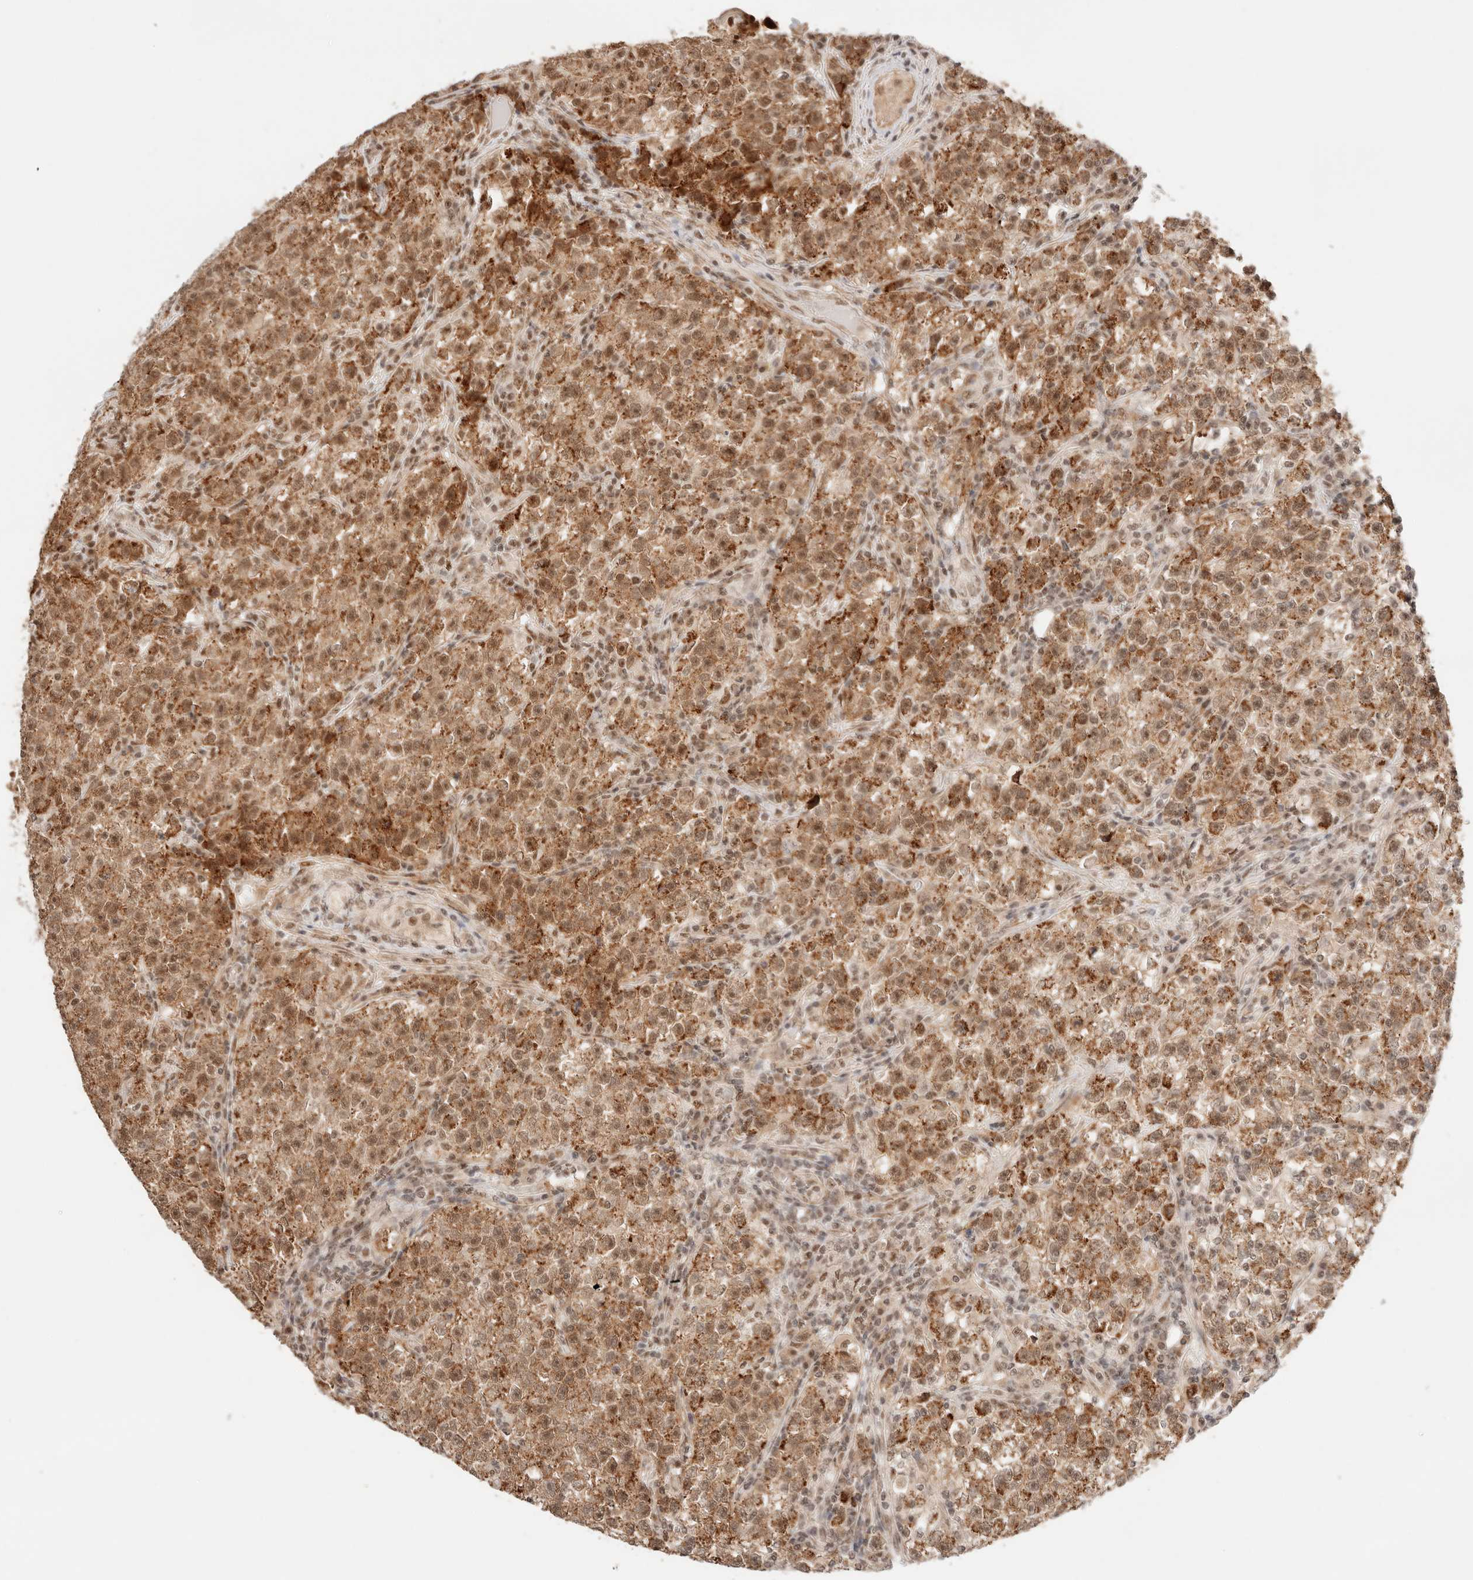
{"staining": {"intensity": "moderate", "quantity": ">75%", "location": "cytoplasmic/membranous,nuclear"}, "tissue": "testis cancer", "cell_type": "Tumor cells", "image_type": "cancer", "snomed": [{"axis": "morphology", "description": "Seminoma, NOS"}, {"axis": "topography", "description": "Testis"}], "caption": "Immunohistochemistry micrograph of testis cancer stained for a protein (brown), which shows medium levels of moderate cytoplasmic/membranous and nuclear staining in about >75% of tumor cells.", "gene": "GTF2E2", "patient": {"sex": "male", "age": 22}}